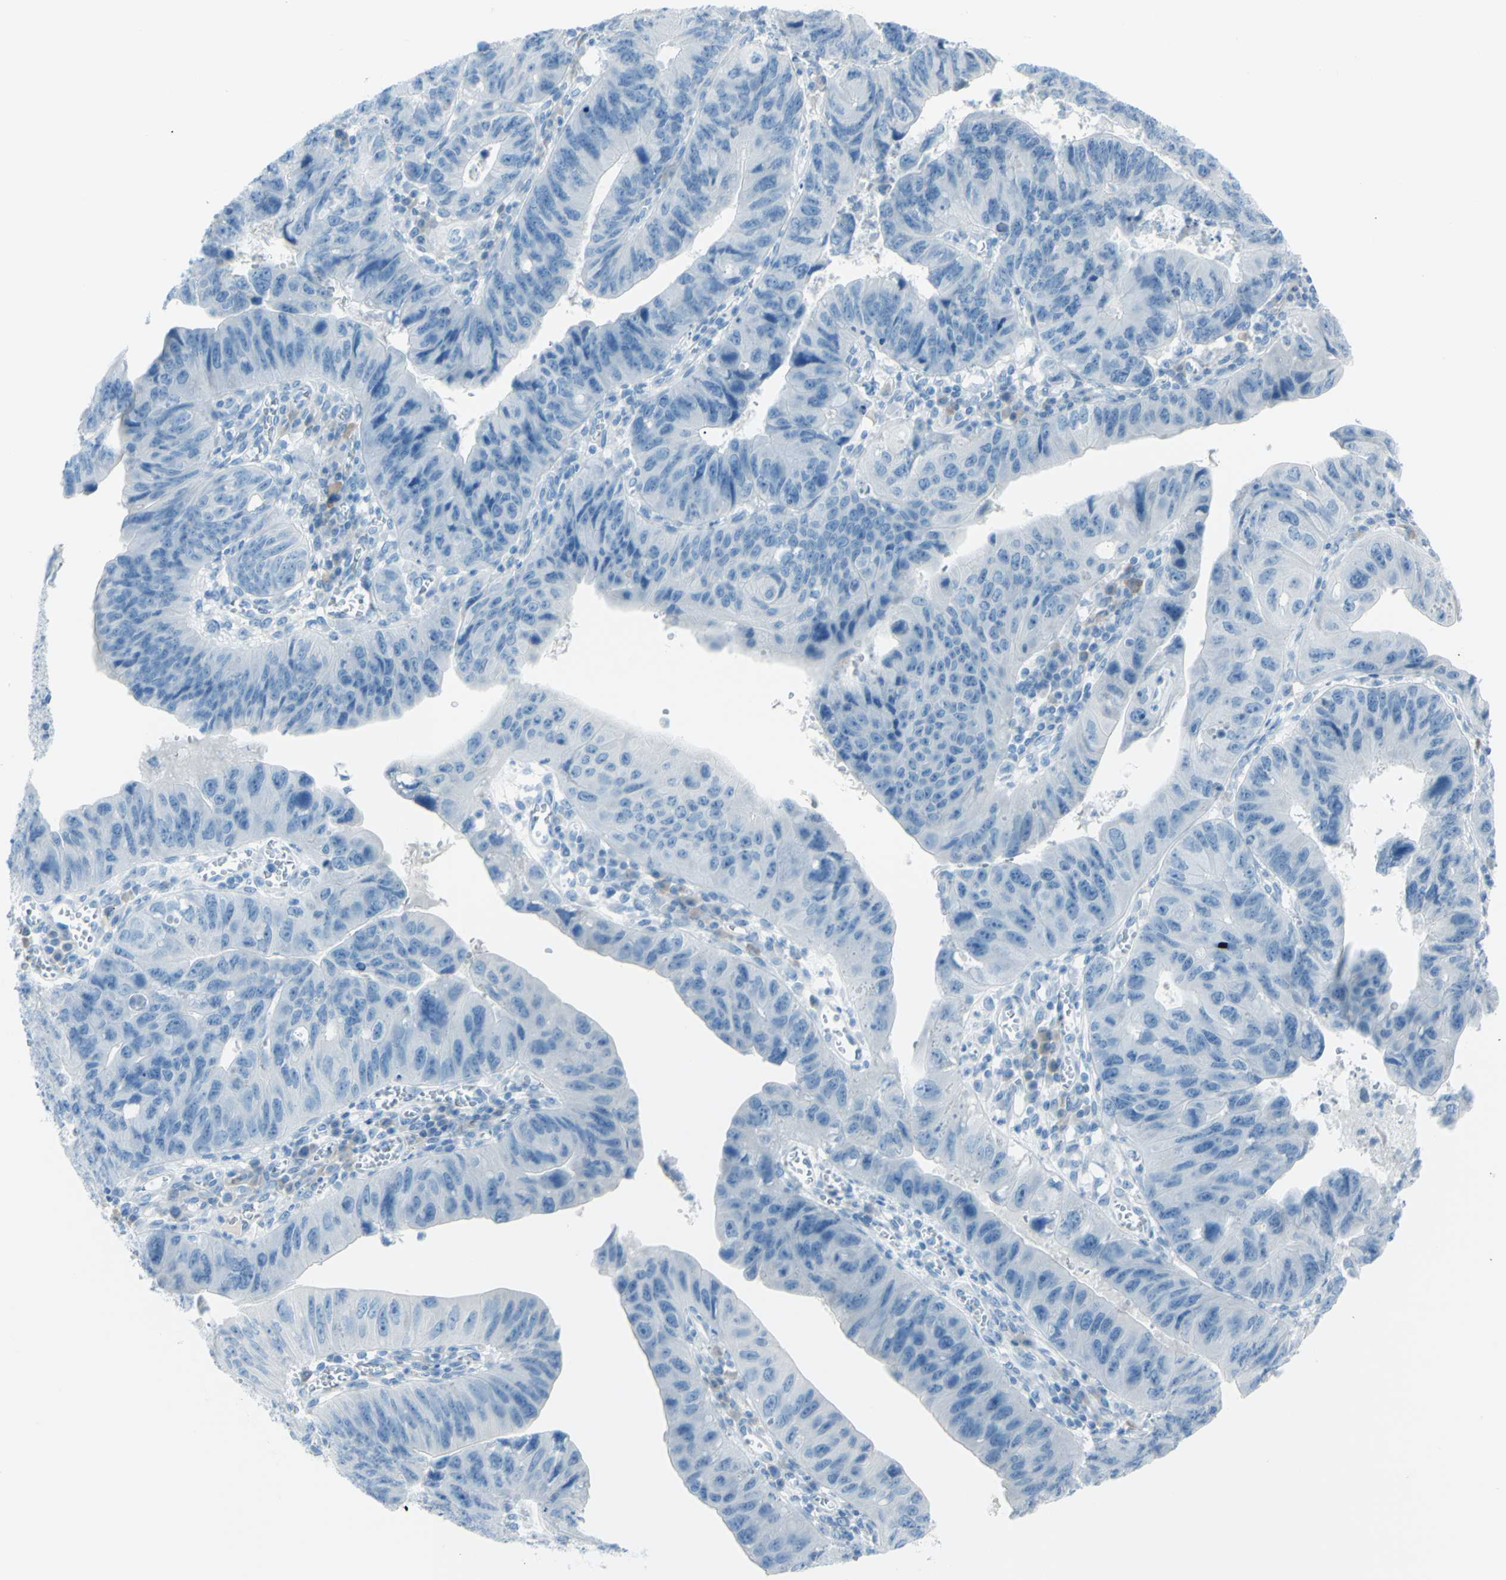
{"staining": {"intensity": "negative", "quantity": "none", "location": "none"}, "tissue": "stomach cancer", "cell_type": "Tumor cells", "image_type": "cancer", "snomed": [{"axis": "morphology", "description": "Adenocarcinoma, NOS"}, {"axis": "topography", "description": "Stomach"}], "caption": "An IHC micrograph of adenocarcinoma (stomach) is shown. There is no staining in tumor cells of adenocarcinoma (stomach). (DAB (3,3'-diaminobenzidine) immunohistochemistry (IHC) with hematoxylin counter stain).", "gene": "TFPI2", "patient": {"sex": "male", "age": 59}}